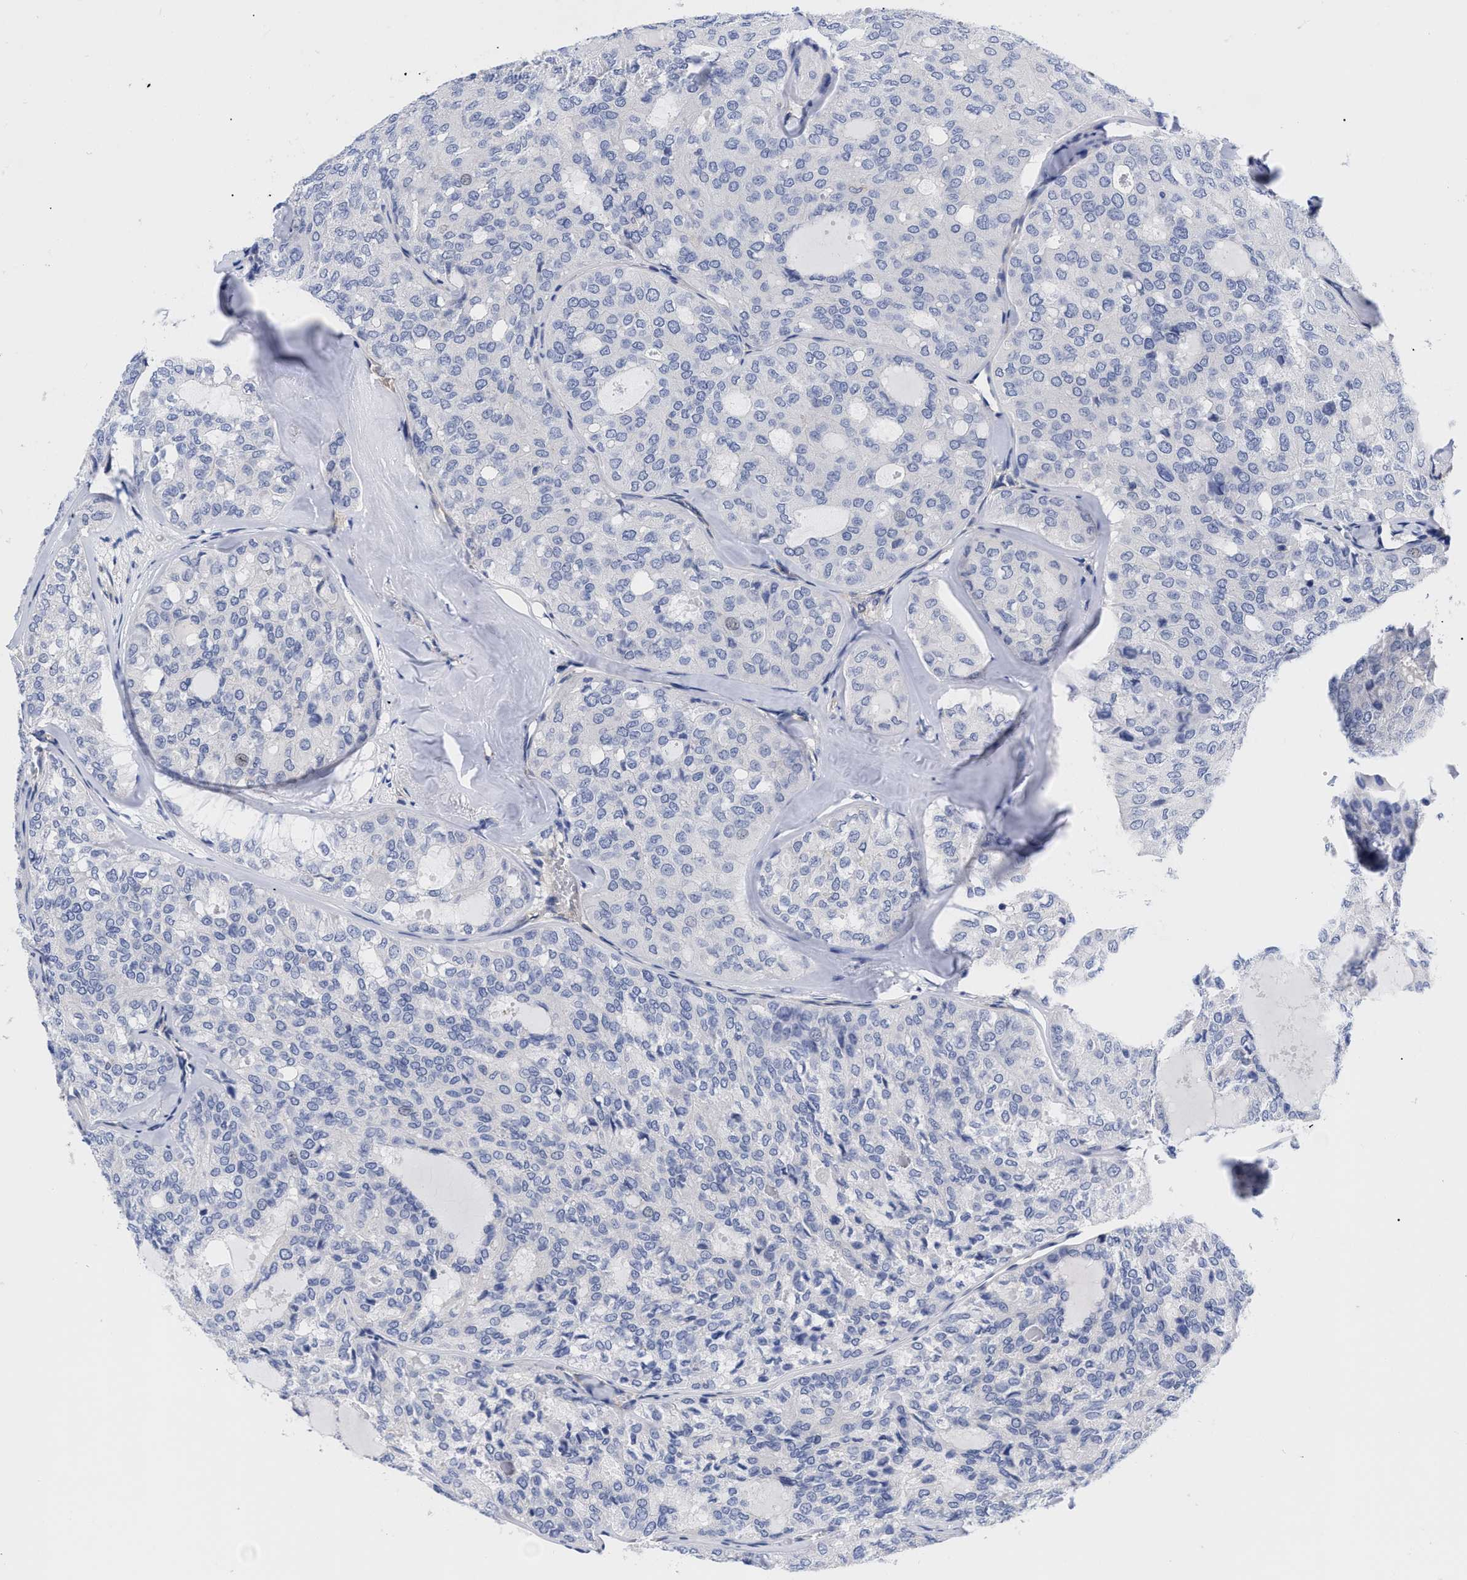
{"staining": {"intensity": "negative", "quantity": "none", "location": "none"}, "tissue": "thyroid cancer", "cell_type": "Tumor cells", "image_type": "cancer", "snomed": [{"axis": "morphology", "description": "Follicular adenoma carcinoma, NOS"}, {"axis": "topography", "description": "Thyroid gland"}], "caption": "Tumor cells are negative for protein expression in human follicular adenoma carcinoma (thyroid). Brightfield microscopy of IHC stained with DAB (brown) and hematoxylin (blue), captured at high magnification.", "gene": "IRAG2", "patient": {"sex": "male", "age": 75}}